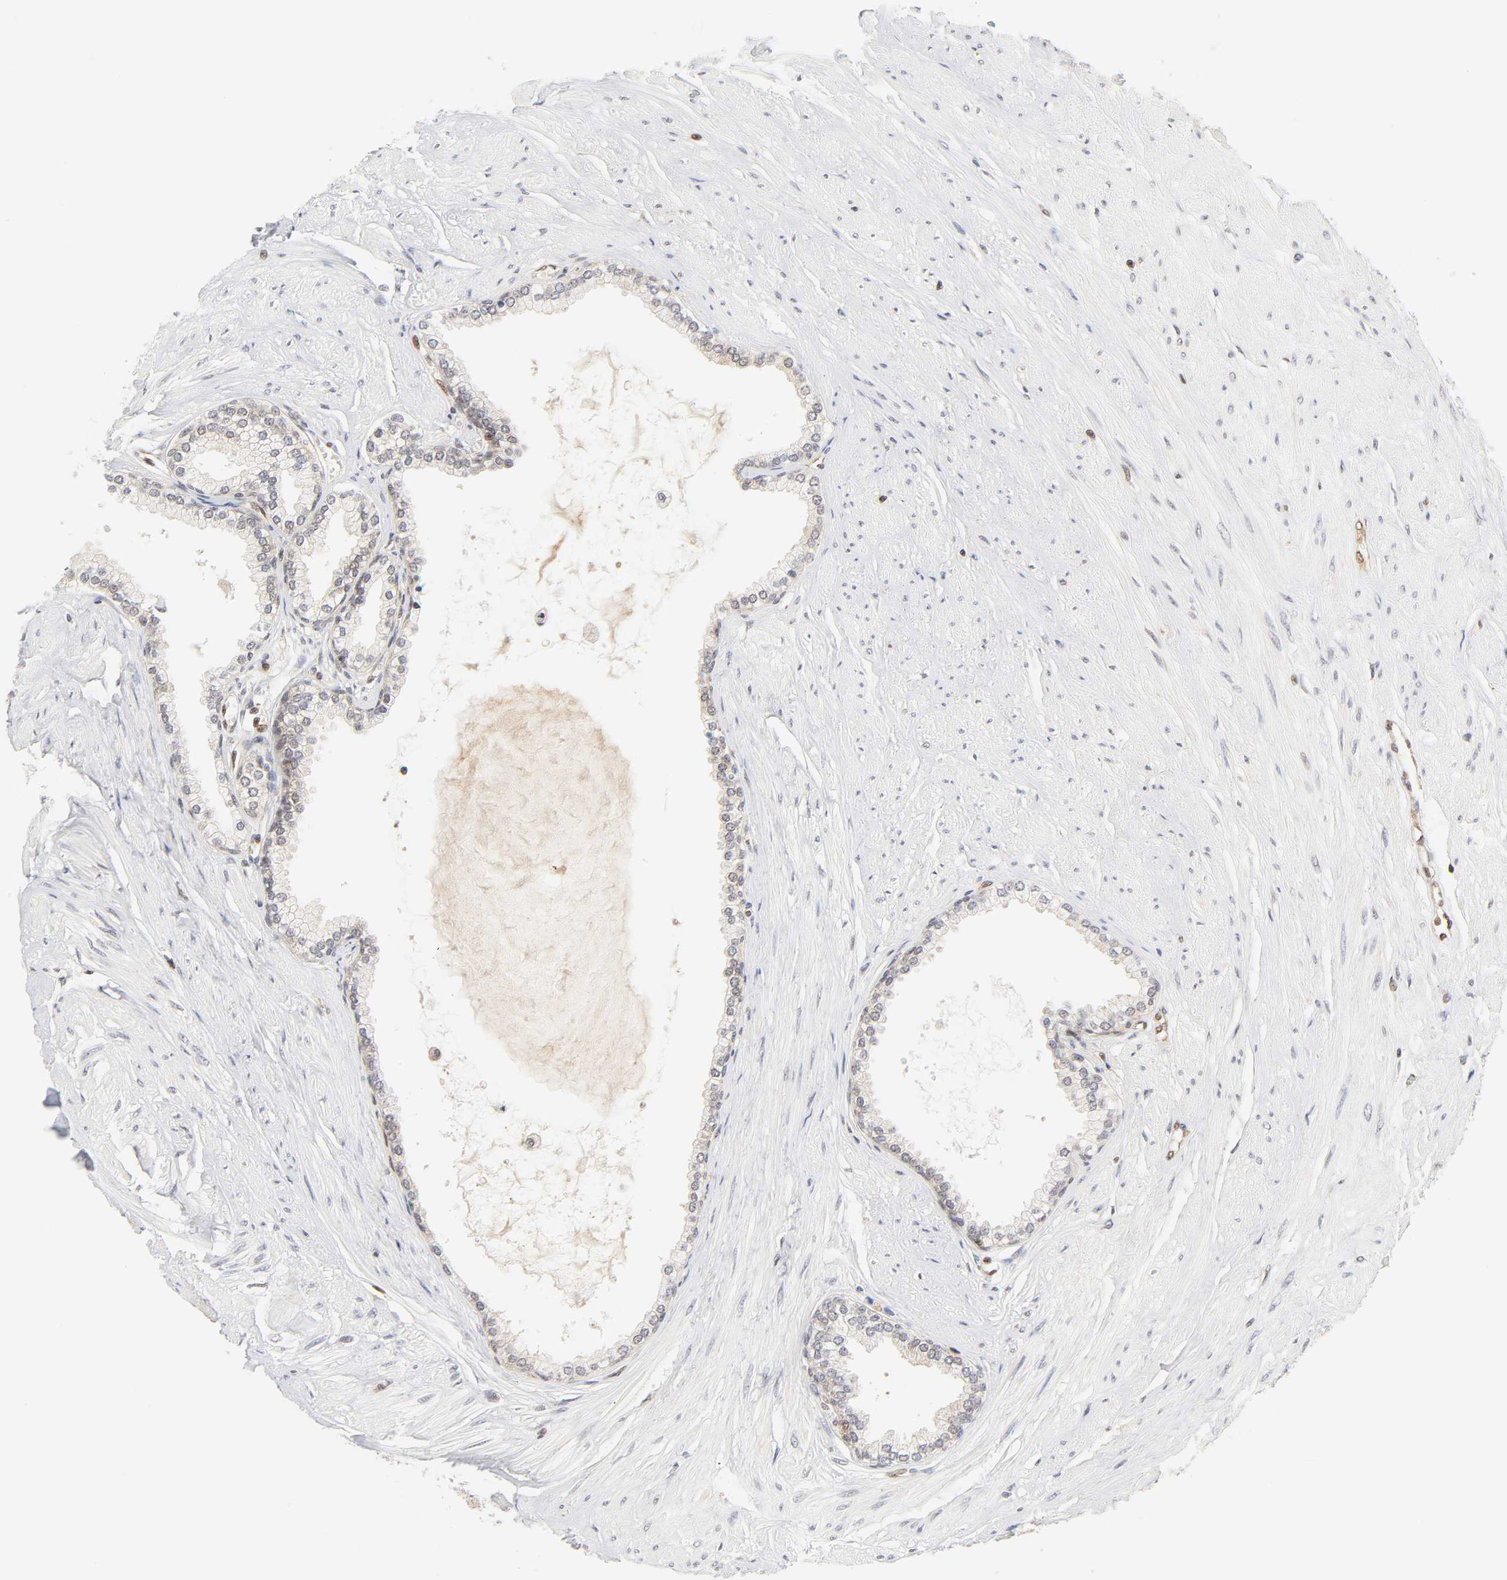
{"staining": {"intensity": "weak", "quantity": "25%-75%", "location": "cytoplasmic/membranous,nuclear"}, "tissue": "prostate", "cell_type": "Glandular cells", "image_type": "normal", "snomed": [{"axis": "morphology", "description": "Normal tissue, NOS"}, {"axis": "topography", "description": "Prostate"}], "caption": "A low amount of weak cytoplasmic/membranous,nuclear positivity is seen in approximately 25%-75% of glandular cells in unremarkable prostate.", "gene": "CDC37", "patient": {"sex": "male", "age": 64}}